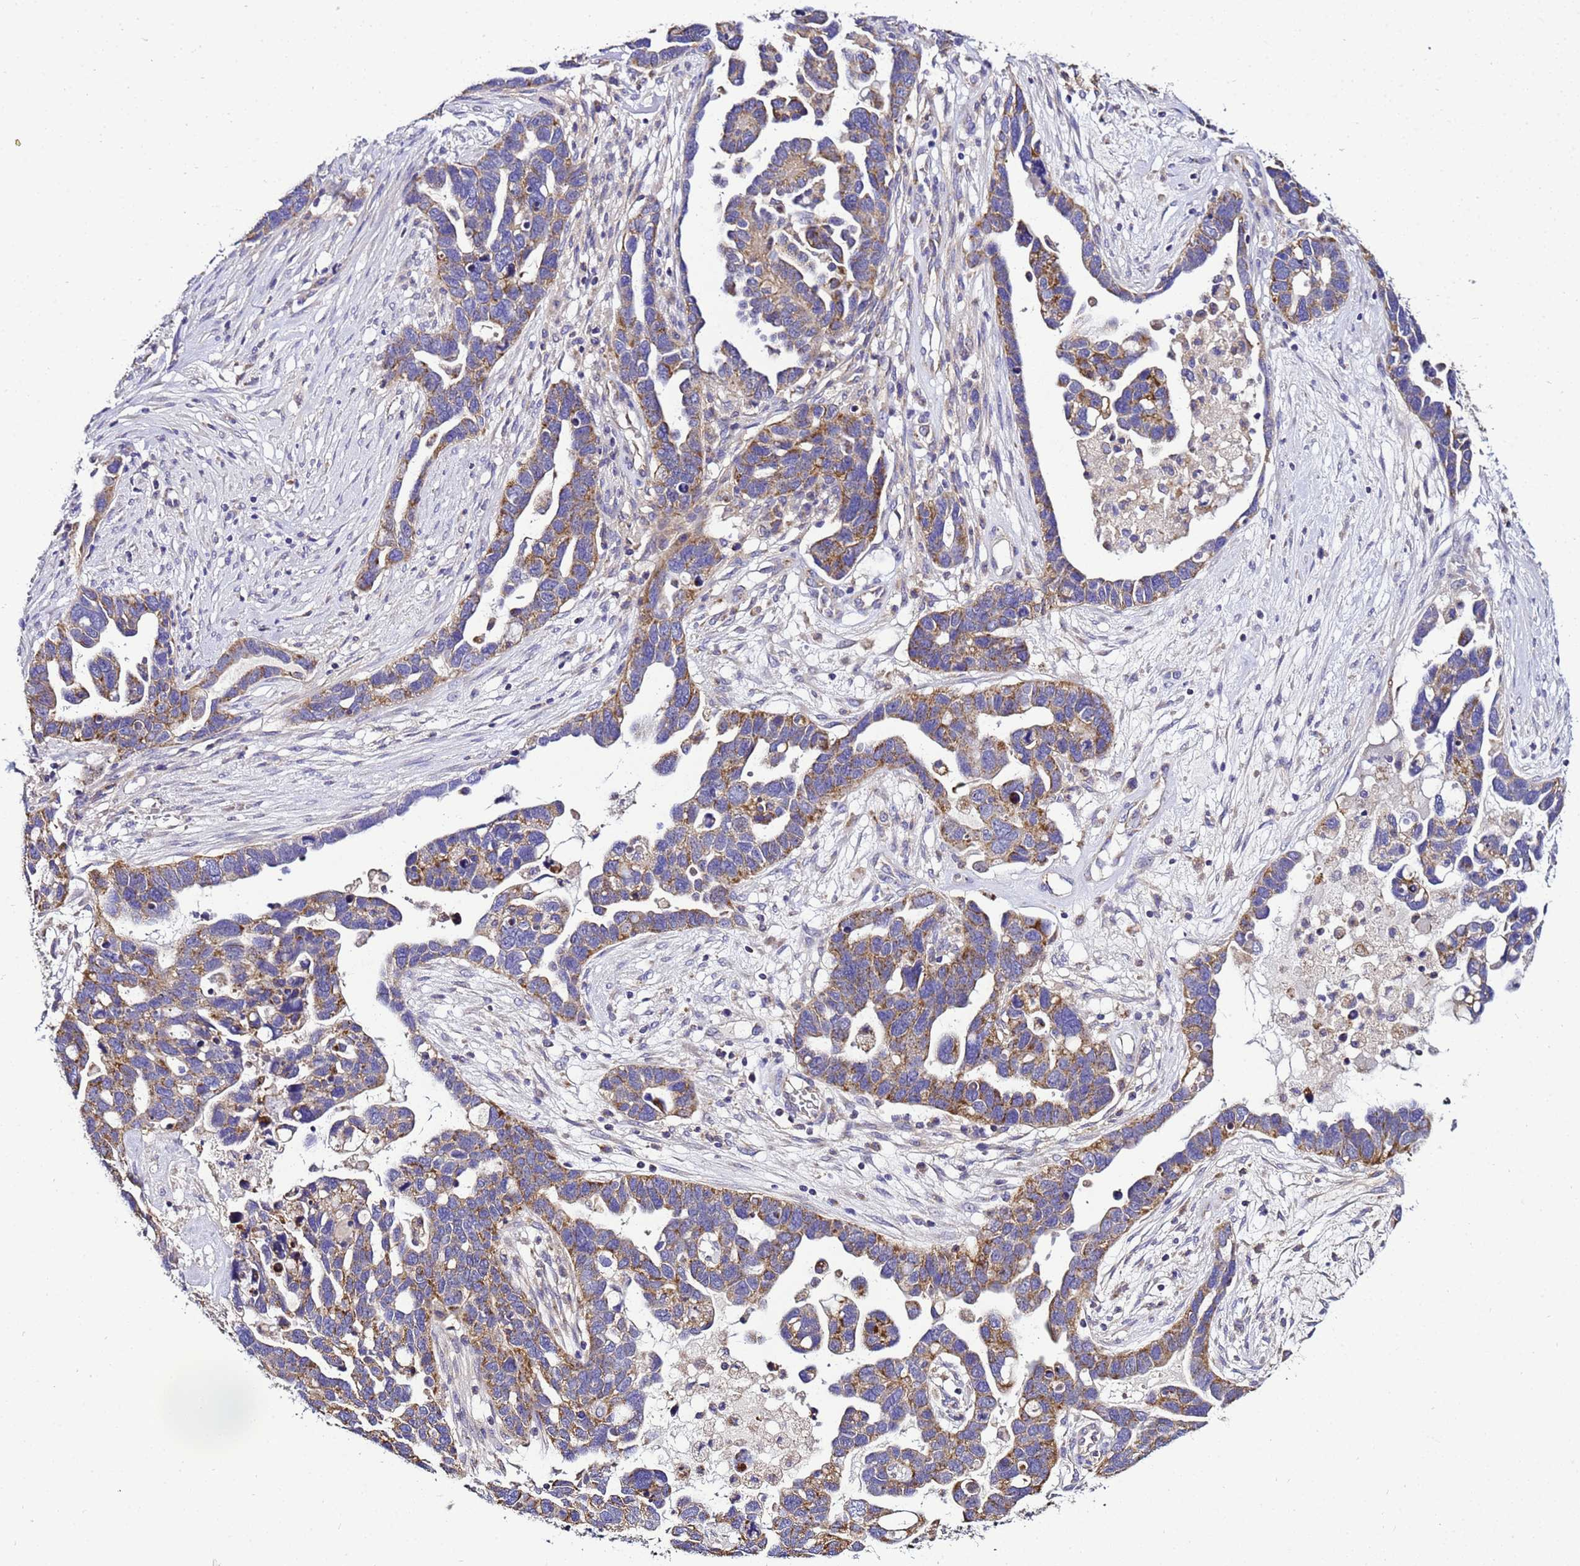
{"staining": {"intensity": "moderate", "quantity": ">75%", "location": "cytoplasmic/membranous"}, "tissue": "ovarian cancer", "cell_type": "Tumor cells", "image_type": "cancer", "snomed": [{"axis": "morphology", "description": "Cystadenocarcinoma, serous, NOS"}, {"axis": "topography", "description": "Ovary"}], "caption": "Protein expression analysis of human ovarian serous cystadenocarcinoma reveals moderate cytoplasmic/membranous positivity in about >75% of tumor cells.", "gene": "HIGD2A", "patient": {"sex": "female", "age": 54}}